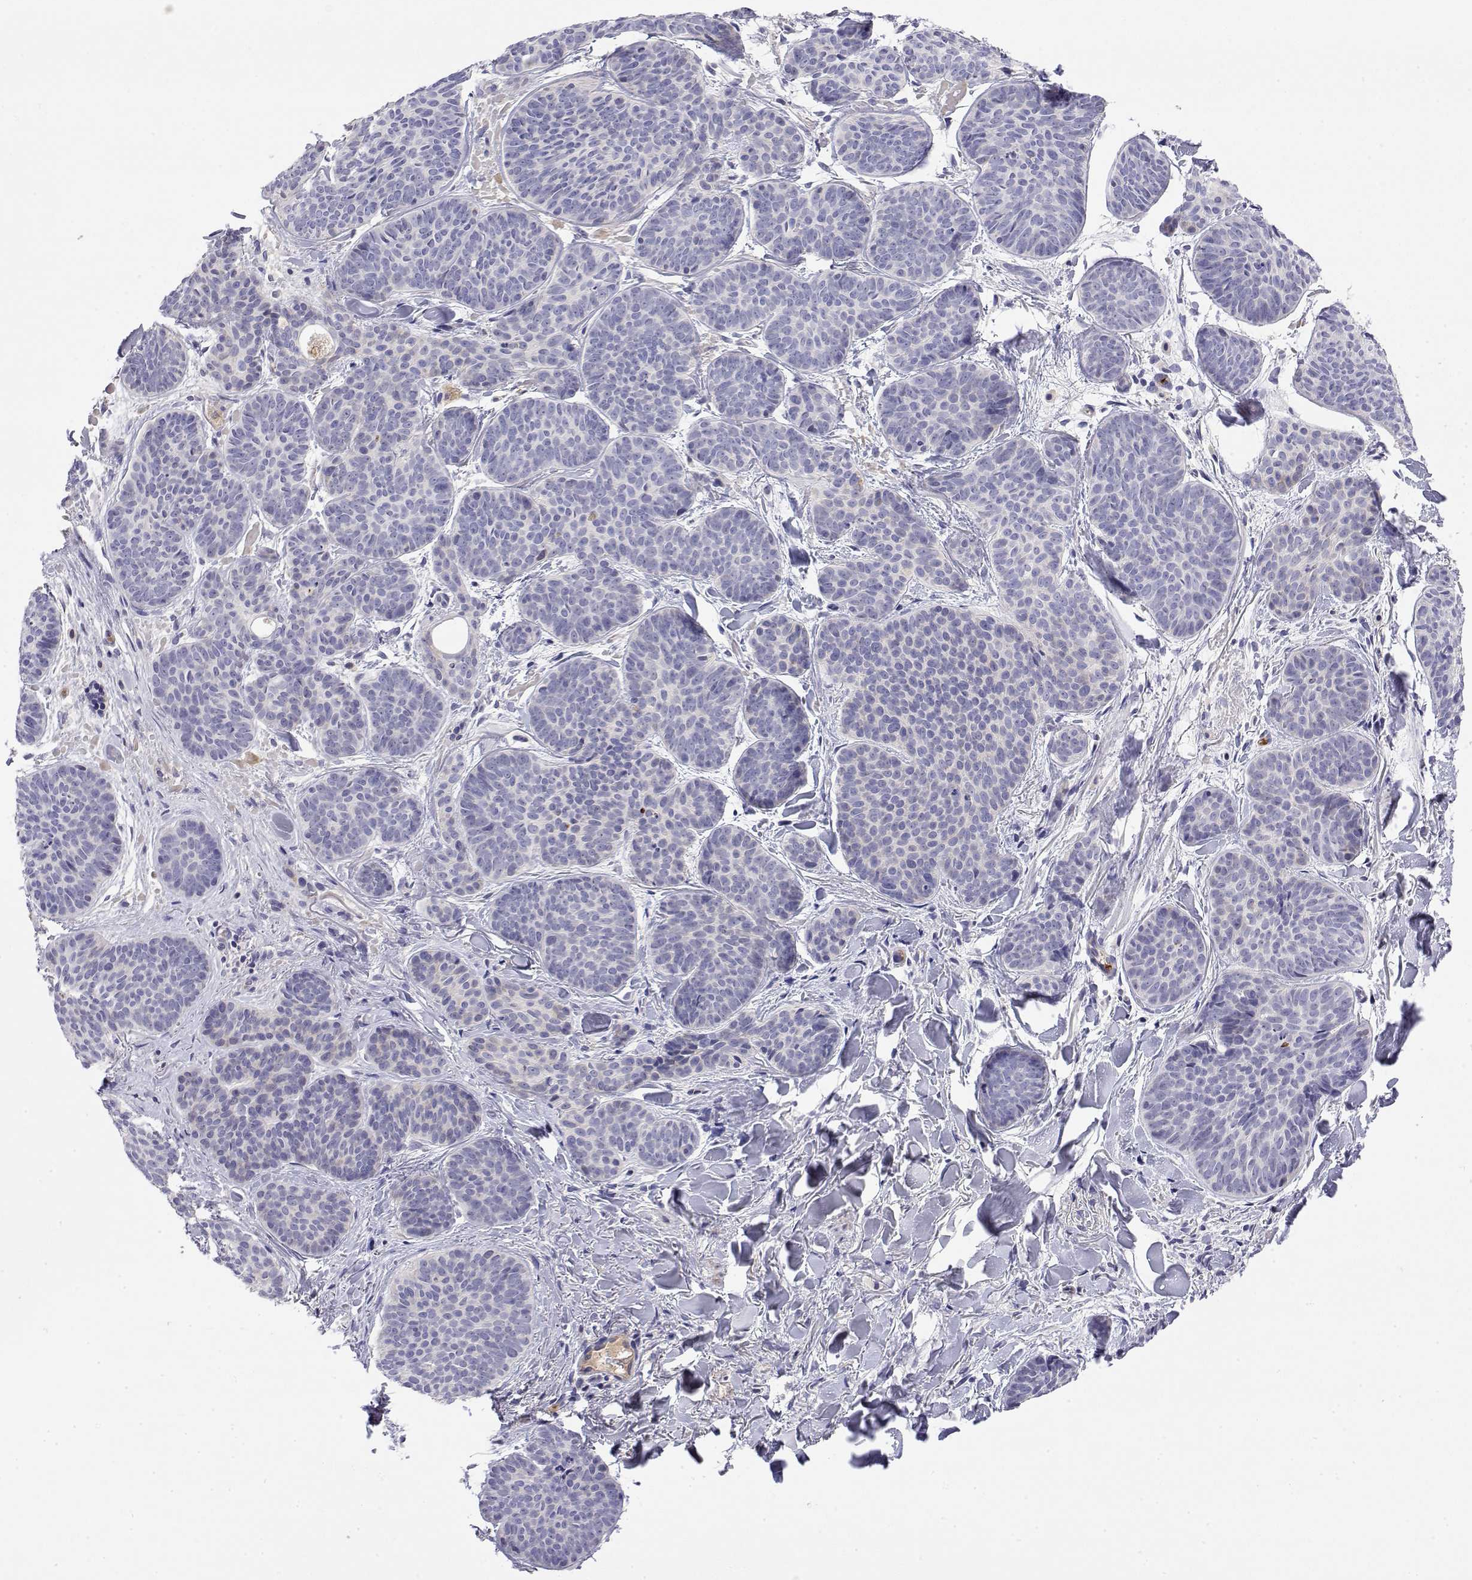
{"staining": {"intensity": "negative", "quantity": "none", "location": "none"}, "tissue": "skin cancer", "cell_type": "Tumor cells", "image_type": "cancer", "snomed": [{"axis": "morphology", "description": "Basal cell carcinoma"}, {"axis": "topography", "description": "Skin"}], "caption": "Protein analysis of skin cancer shows no significant expression in tumor cells.", "gene": "GGACT", "patient": {"sex": "female", "age": 82}}